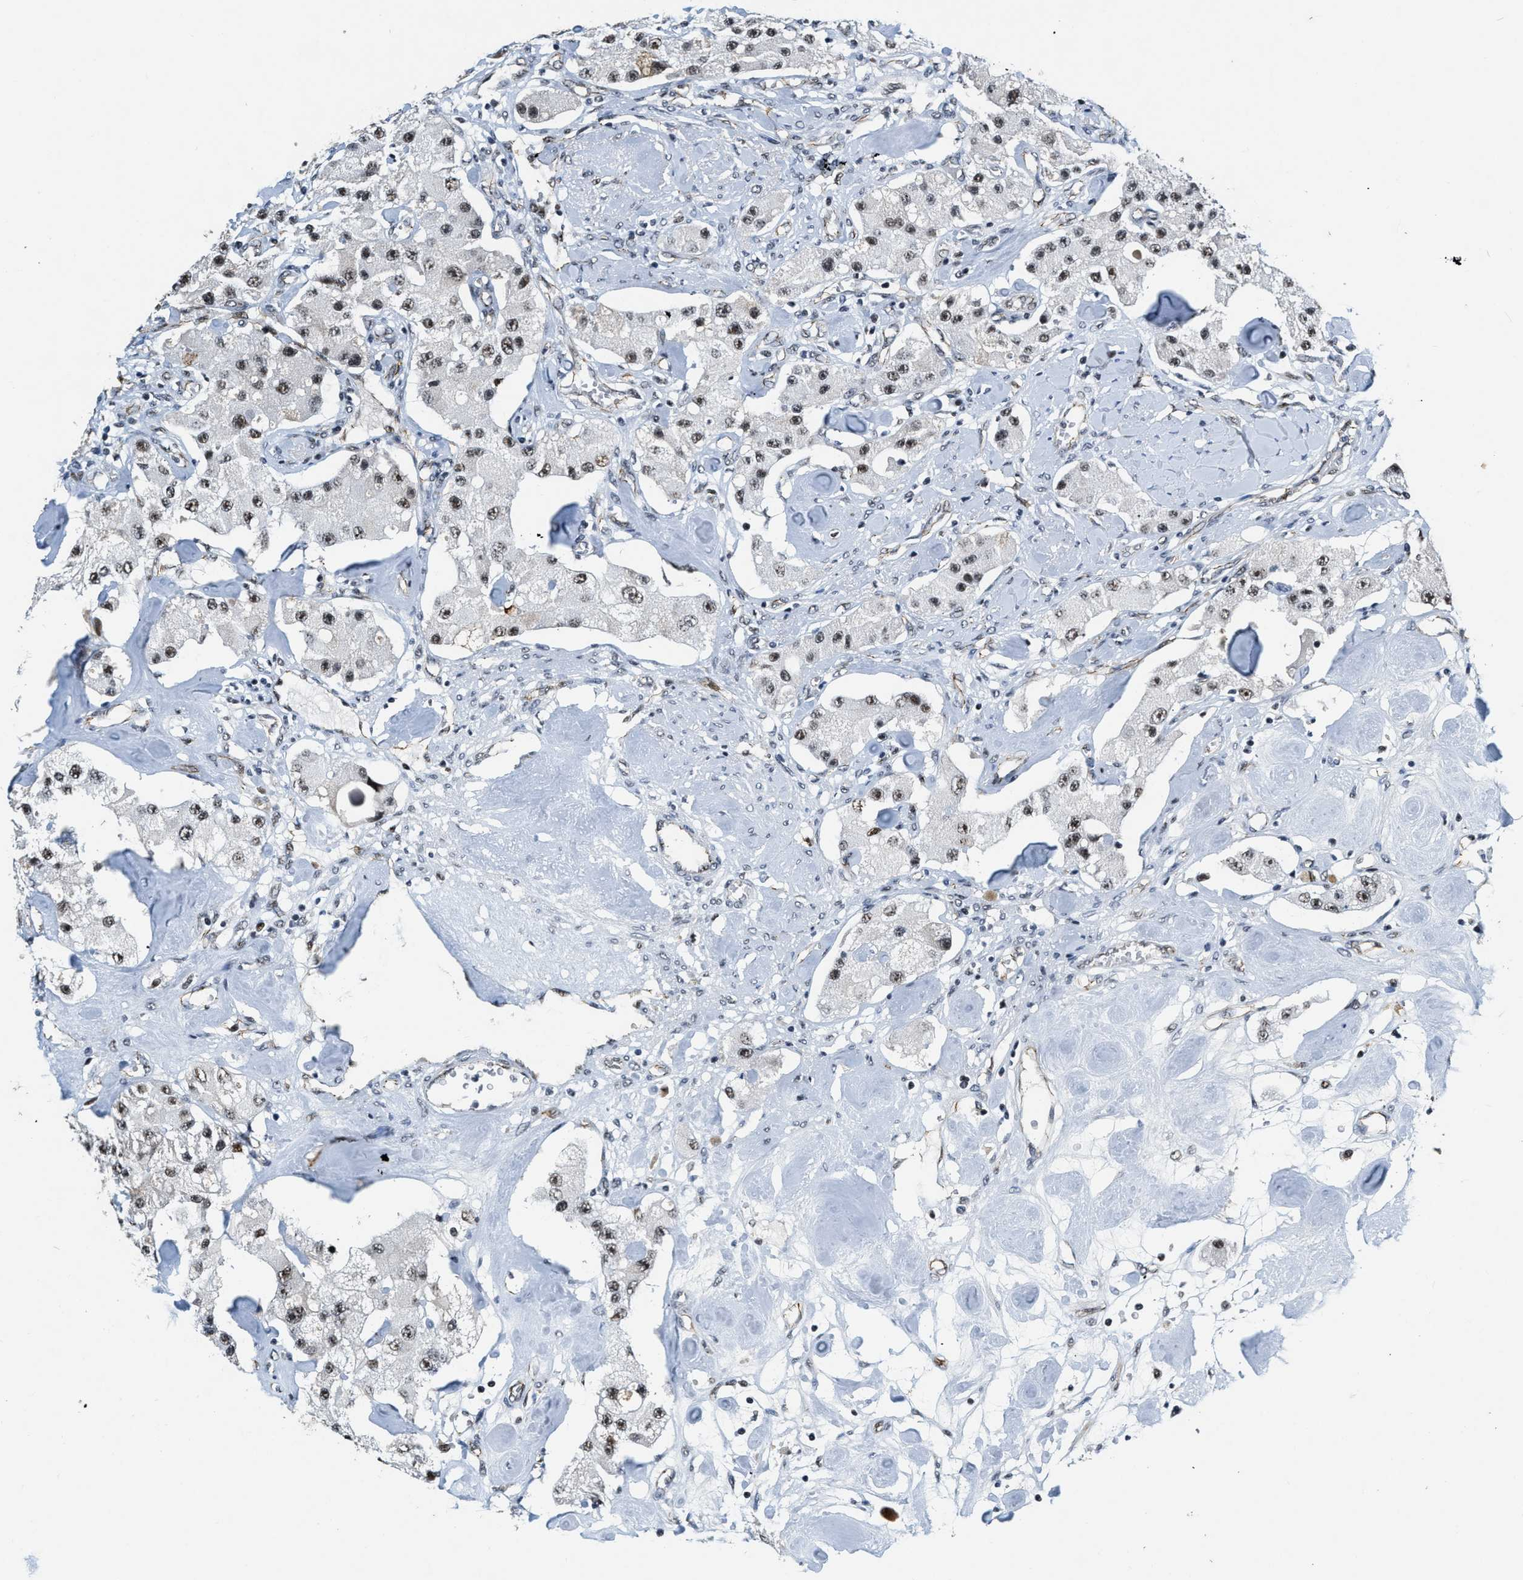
{"staining": {"intensity": "weak", "quantity": ">75%", "location": "nuclear"}, "tissue": "carcinoid", "cell_type": "Tumor cells", "image_type": "cancer", "snomed": [{"axis": "morphology", "description": "Carcinoid, malignant, NOS"}, {"axis": "topography", "description": "Pancreas"}], "caption": "Immunohistochemical staining of carcinoid (malignant) displays weak nuclear protein expression in about >75% of tumor cells.", "gene": "CCNE1", "patient": {"sex": "male", "age": 41}}